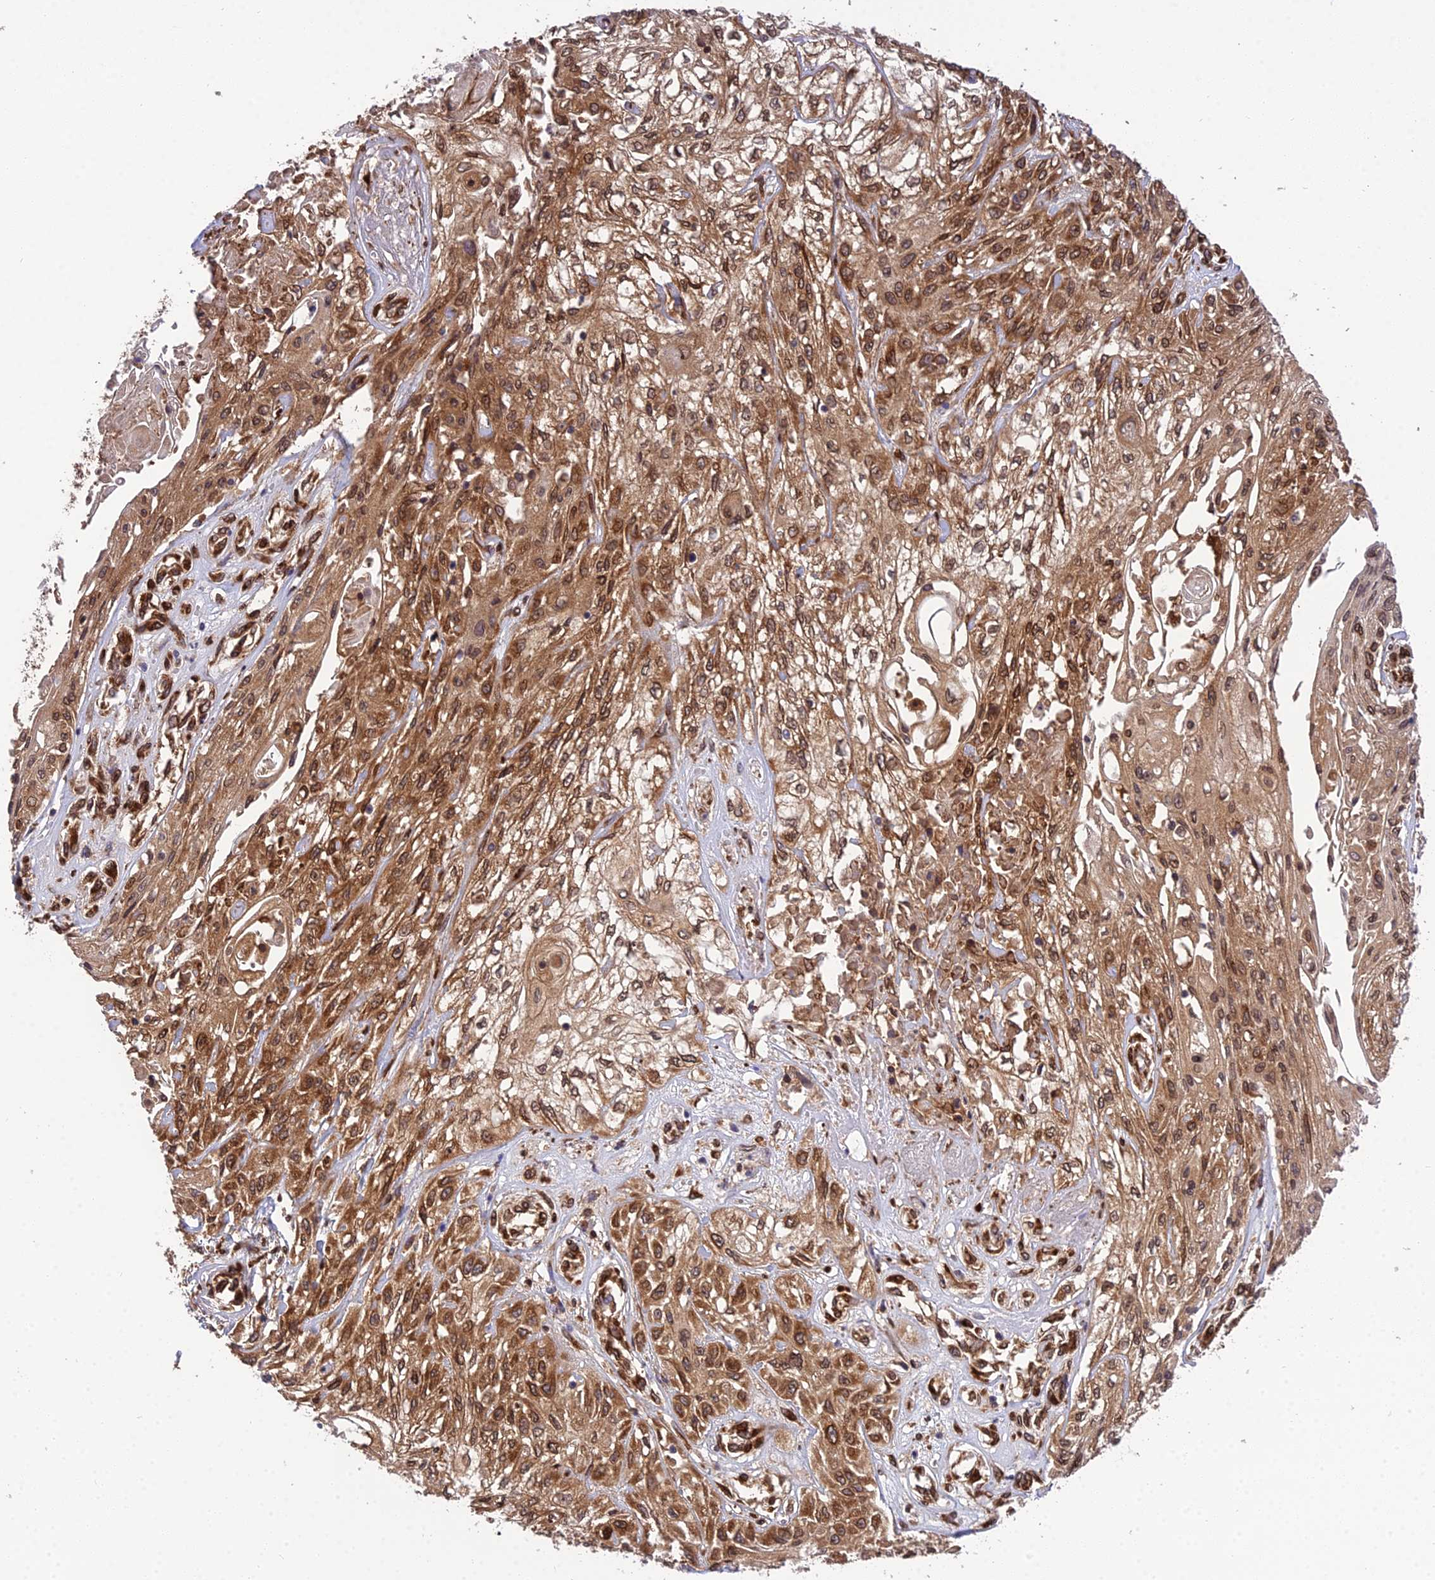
{"staining": {"intensity": "strong", "quantity": ">75%", "location": "cytoplasmic/membranous,nuclear"}, "tissue": "skin cancer", "cell_type": "Tumor cells", "image_type": "cancer", "snomed": [{"axis": "morphology", "description": "Squamous cell carcinoma, NOS"}, {"axis": "morphology", "description": "Squamous cell carcinoma, metastatic, NOS"}, {"axis": "topography", "description": "Skin"}, {"axis": "topography", "description": "Lymph node"}], "caption": "Immunohistochemistry photomicrograph of neoplastic tissue: skin cancer stained using immunohistochemistry reveals high levels of strong protein expression localized specifically in the cytoplasmic/membranous and nuclear of tumor cells, appearing as a cytoplasmic/membranous and nuclear brown color.", "gene": "DHCR7", "patient": {"sex": "male", "age": 75}}